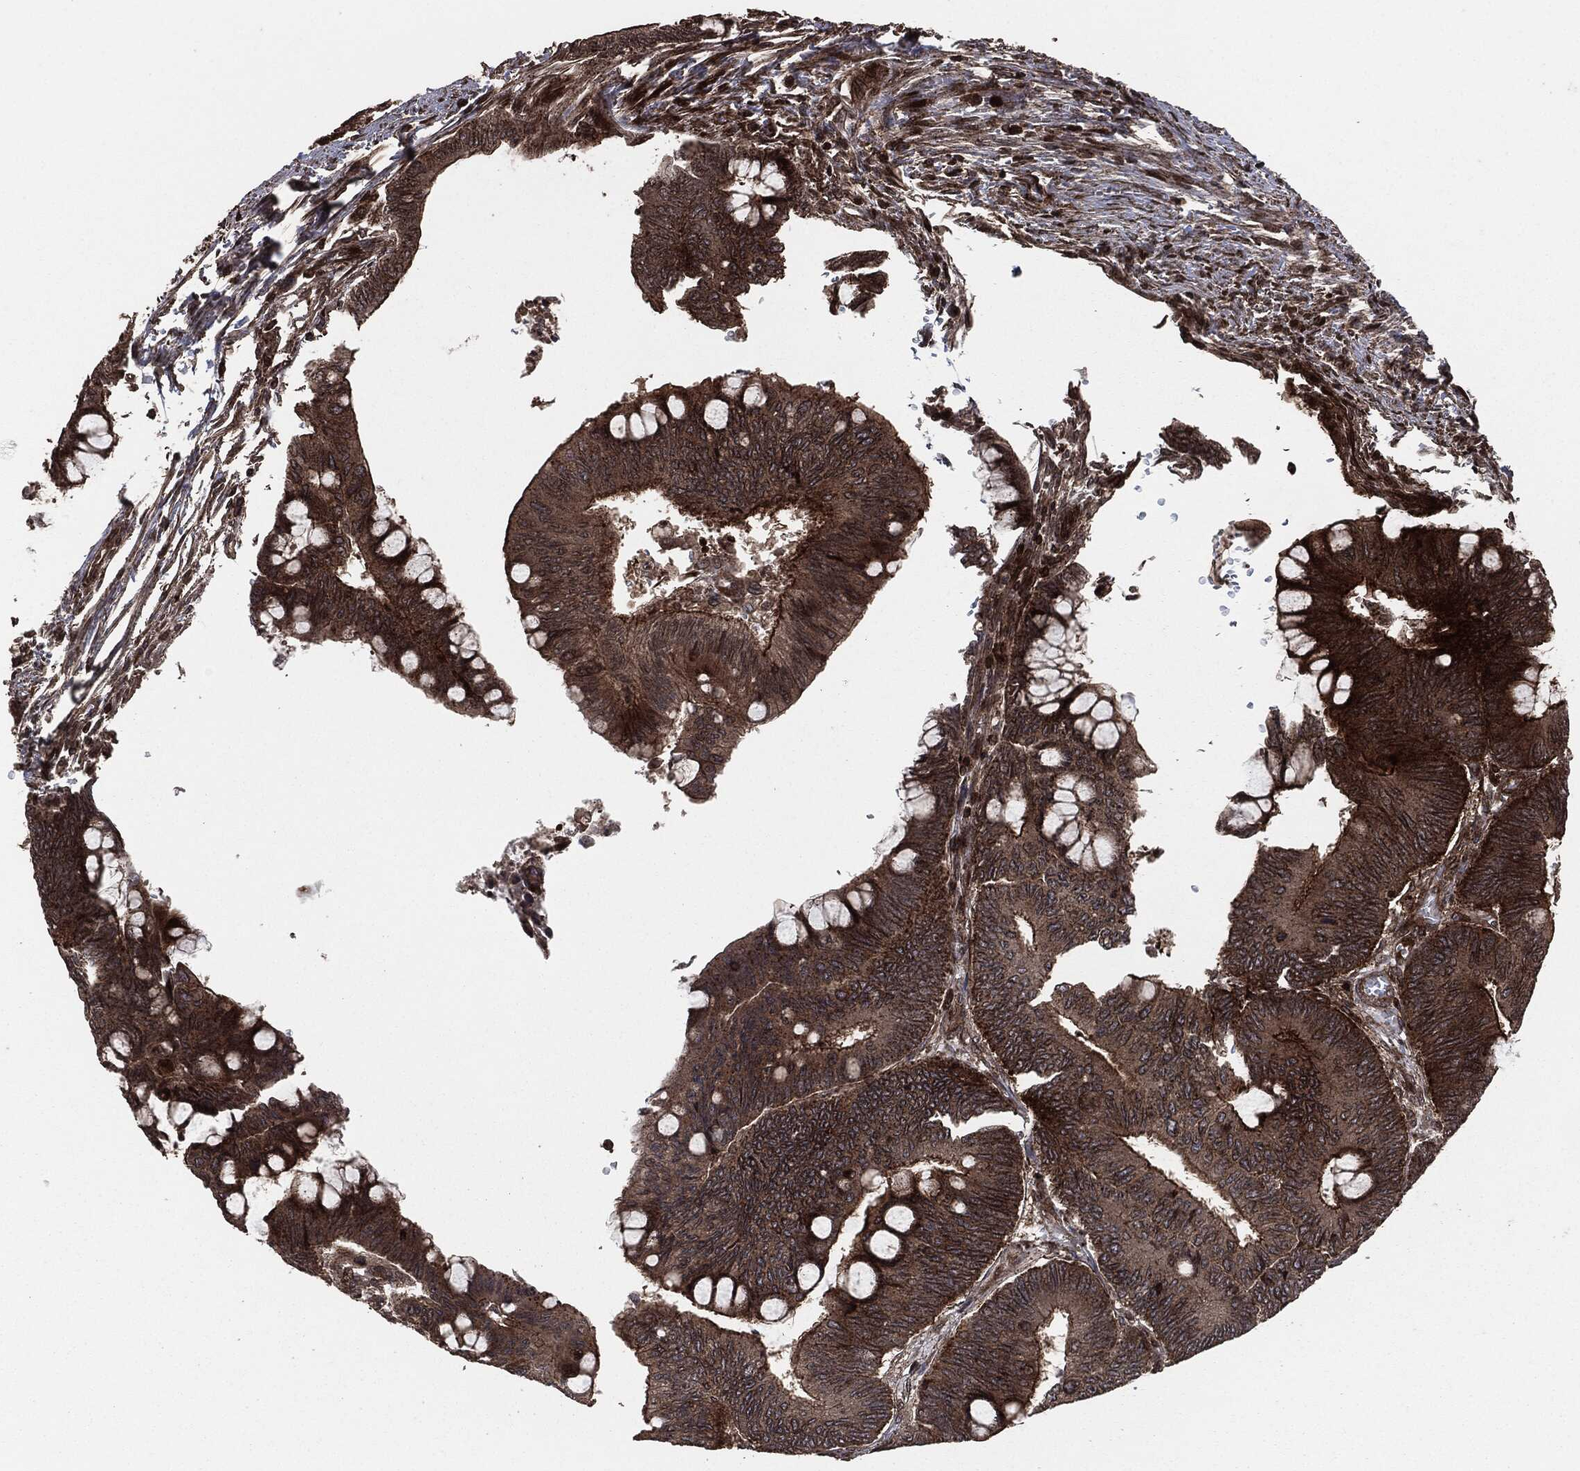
{"staining": {"intensity": "moderate", "quantity": ">75%", "location": "cytoplasmic/membranous"}, "tissue": "colorectal cancer", "cell_type": "Tumor cells", "image_type": "cancer", "snomed": [{"axis": "morphology", "description": "Normal tissue, NOS"}, {"axis": "morphology", "description": "Adenocarcinoma, NOS"}, {"axis": "topography", "description": "Rectum"}, {"axis": "topography", "description": "Peripheral nerve tissue"}], "caption": "DAB immunohistochemical staining of human colorectal cancer exhibits moderate cytoplasmic/membranous protein positivity in approximately >75% of tumor cells.", "gene": "IFIT1", "patient": {"sex": "male", "age": 92}}